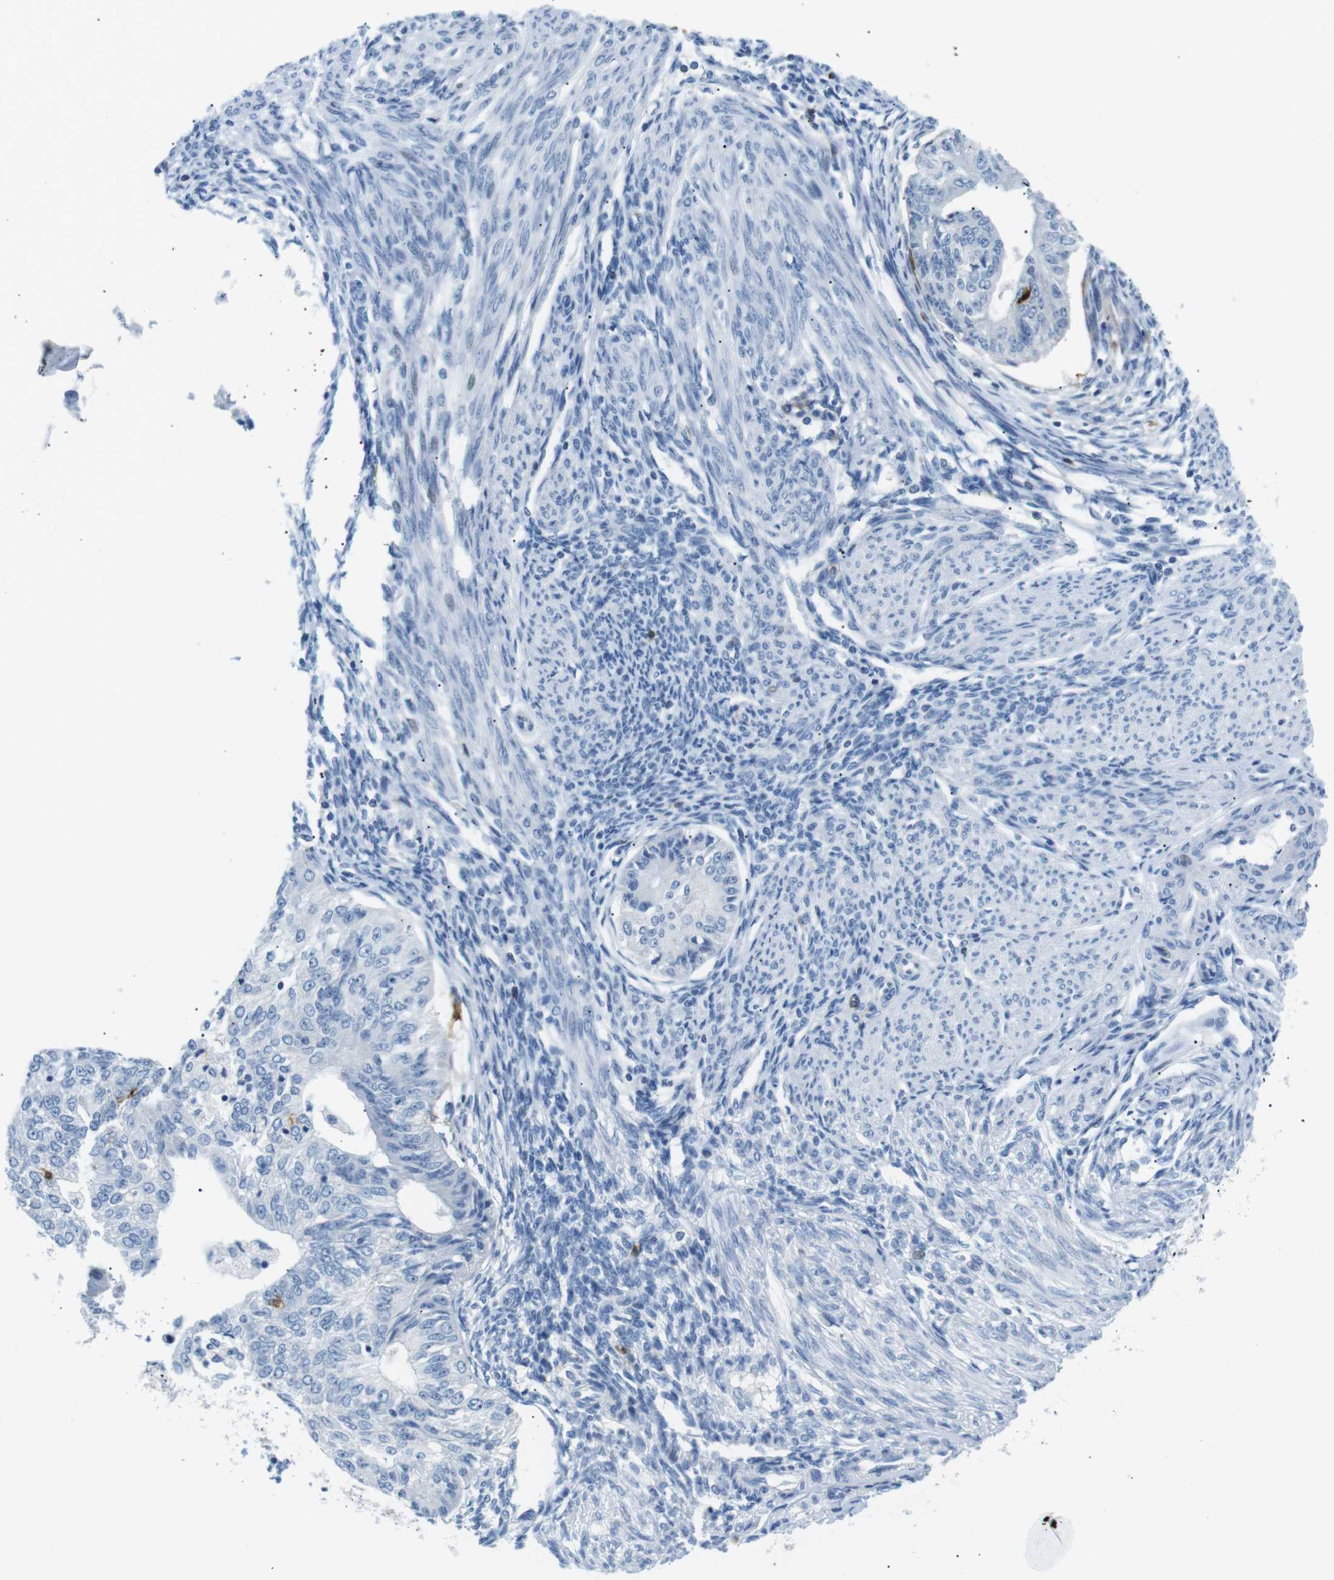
{"staining": {"intensity": "negative", "quantity": "none", "location": "none"}, "tissue": "endometrial cancer", "cell_type": "Tumor cells", "image_type": "cancer", "snomed": [{"axis": "morphology", "description": "Adenocarcinoma, NOS"}, {"axis": "topography", "description": "Endometrium"}], "caption": "IHC photomicrograph of neoplastic tissue: human endometrial adenocarcinoma stained with DAB (3,3'-diaminobenzidine) displays no significant protein staining in tumor cells.", "gene": "TNFRSF4", "patient": {"sex": "female", "age": 32}}